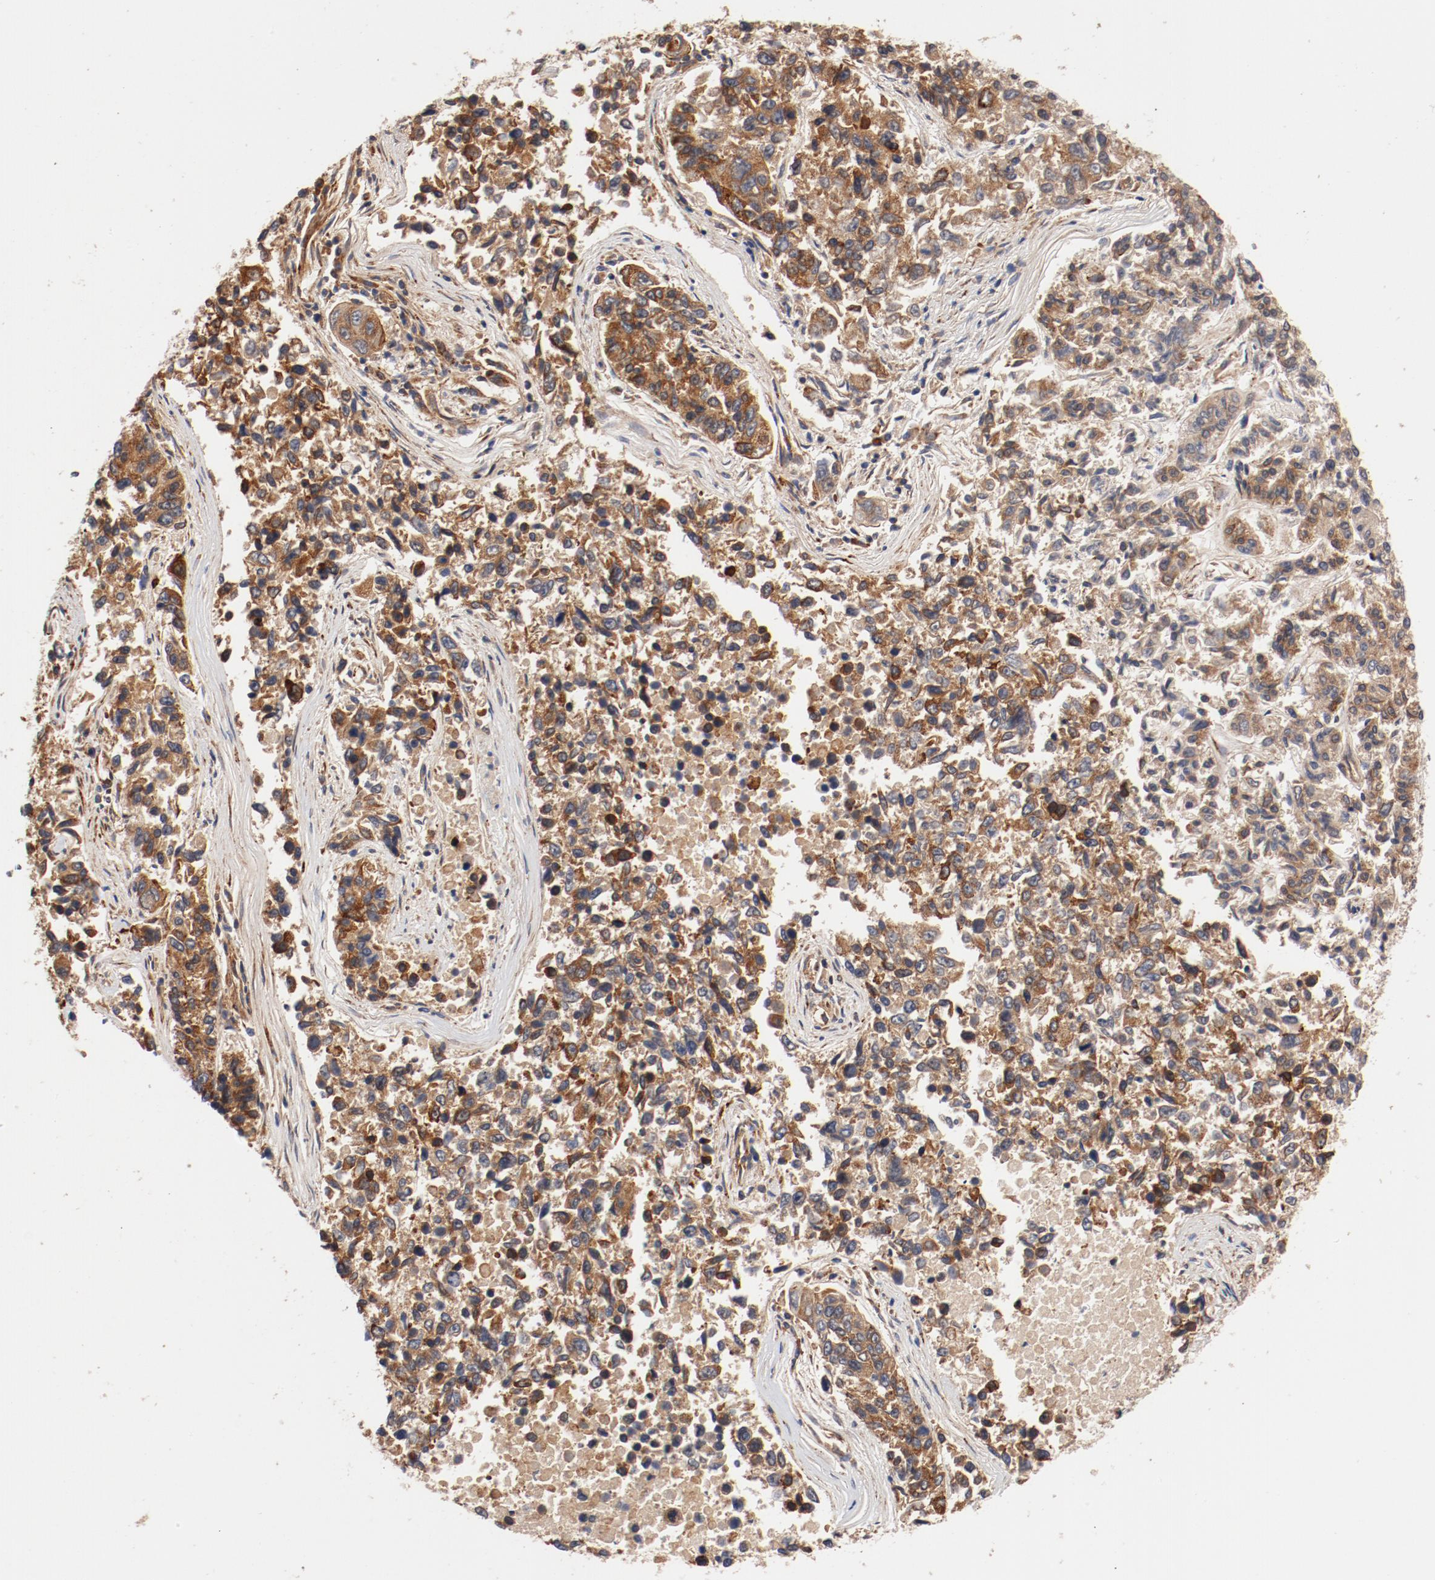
{"staining": {"intensity": "moderate", "quantity": ">75%", "location": "cytoplasmic/membranous"}, "tissue": "lung cancer", "cell_type": "Tumor cells", "image_type": "cancer", "snomed": [{"axis": "morphology", "description": "Adenocarcinoma, NOS"}, {"axis": "topography", "description": "Lung"}], "caption": "Tumor cells display moderate cytoplasmic/membranous positivity in about >75% of cells in lung adenocarcinoma.", "gene": "PITPNM2", "patient": {"sex": "male", "age": 84}}